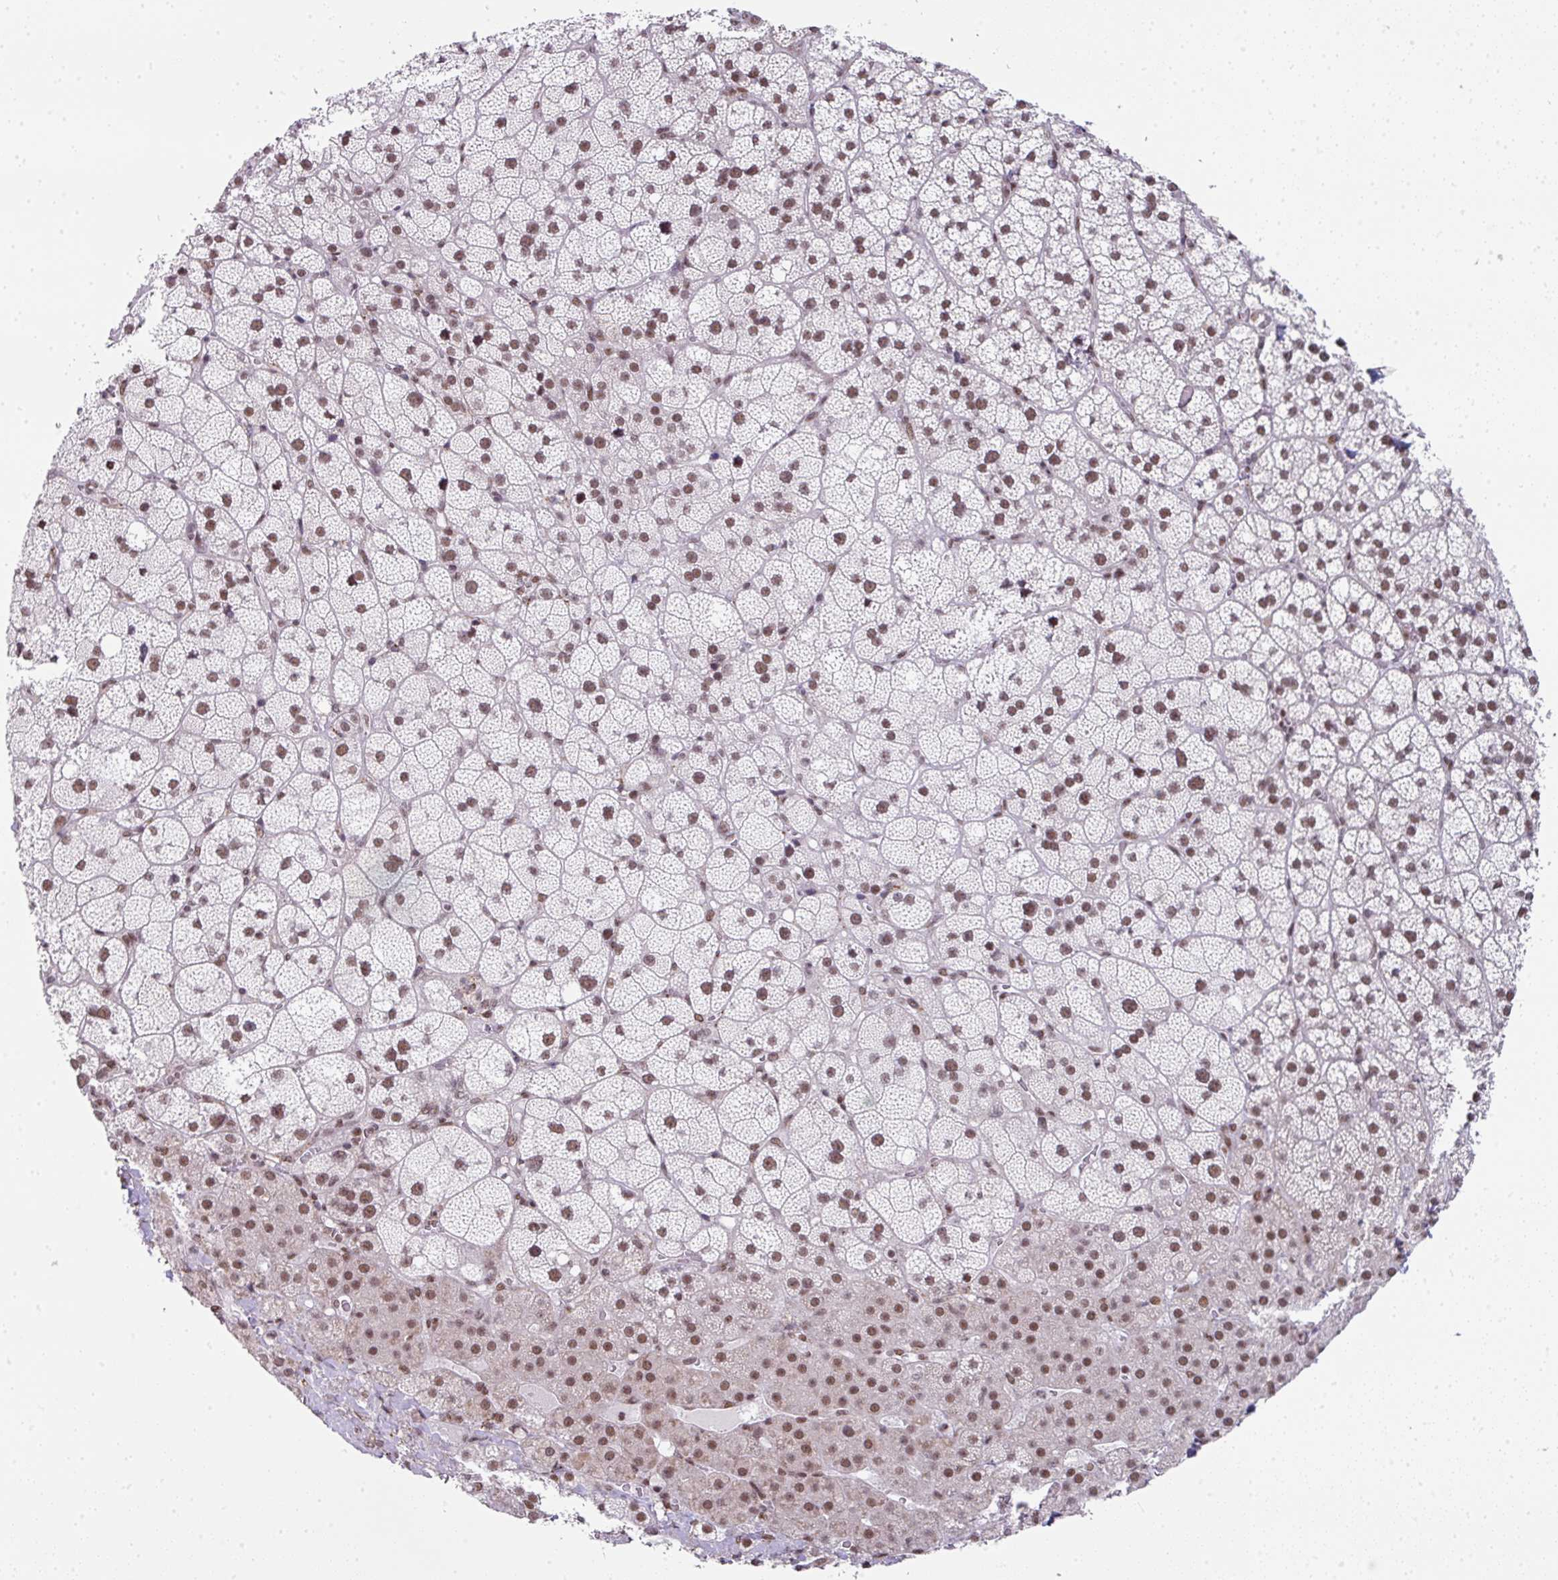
{"staining": {"intensity": "moderate", "quantity": ">75%", "location": "nuclear"}, "tissue": "adrenal gland", "cell_type": "Glandular cells", "image_type": "normal", "snomed": [{"axis": "morphology", "description": "Normal tissue, NOS"}, {"axis": "topography", "description": "Adrenal gland"}], "caption": "This micrograph displays unremarkable adrenal gland stained with IHC to label a protein in brown. The nuclear of glandular cells show moderate positivity for the protein. Nuclei are counter-stained blue.", "gene": "NFYA", "patient": {"sex": "male", "age": 53}}